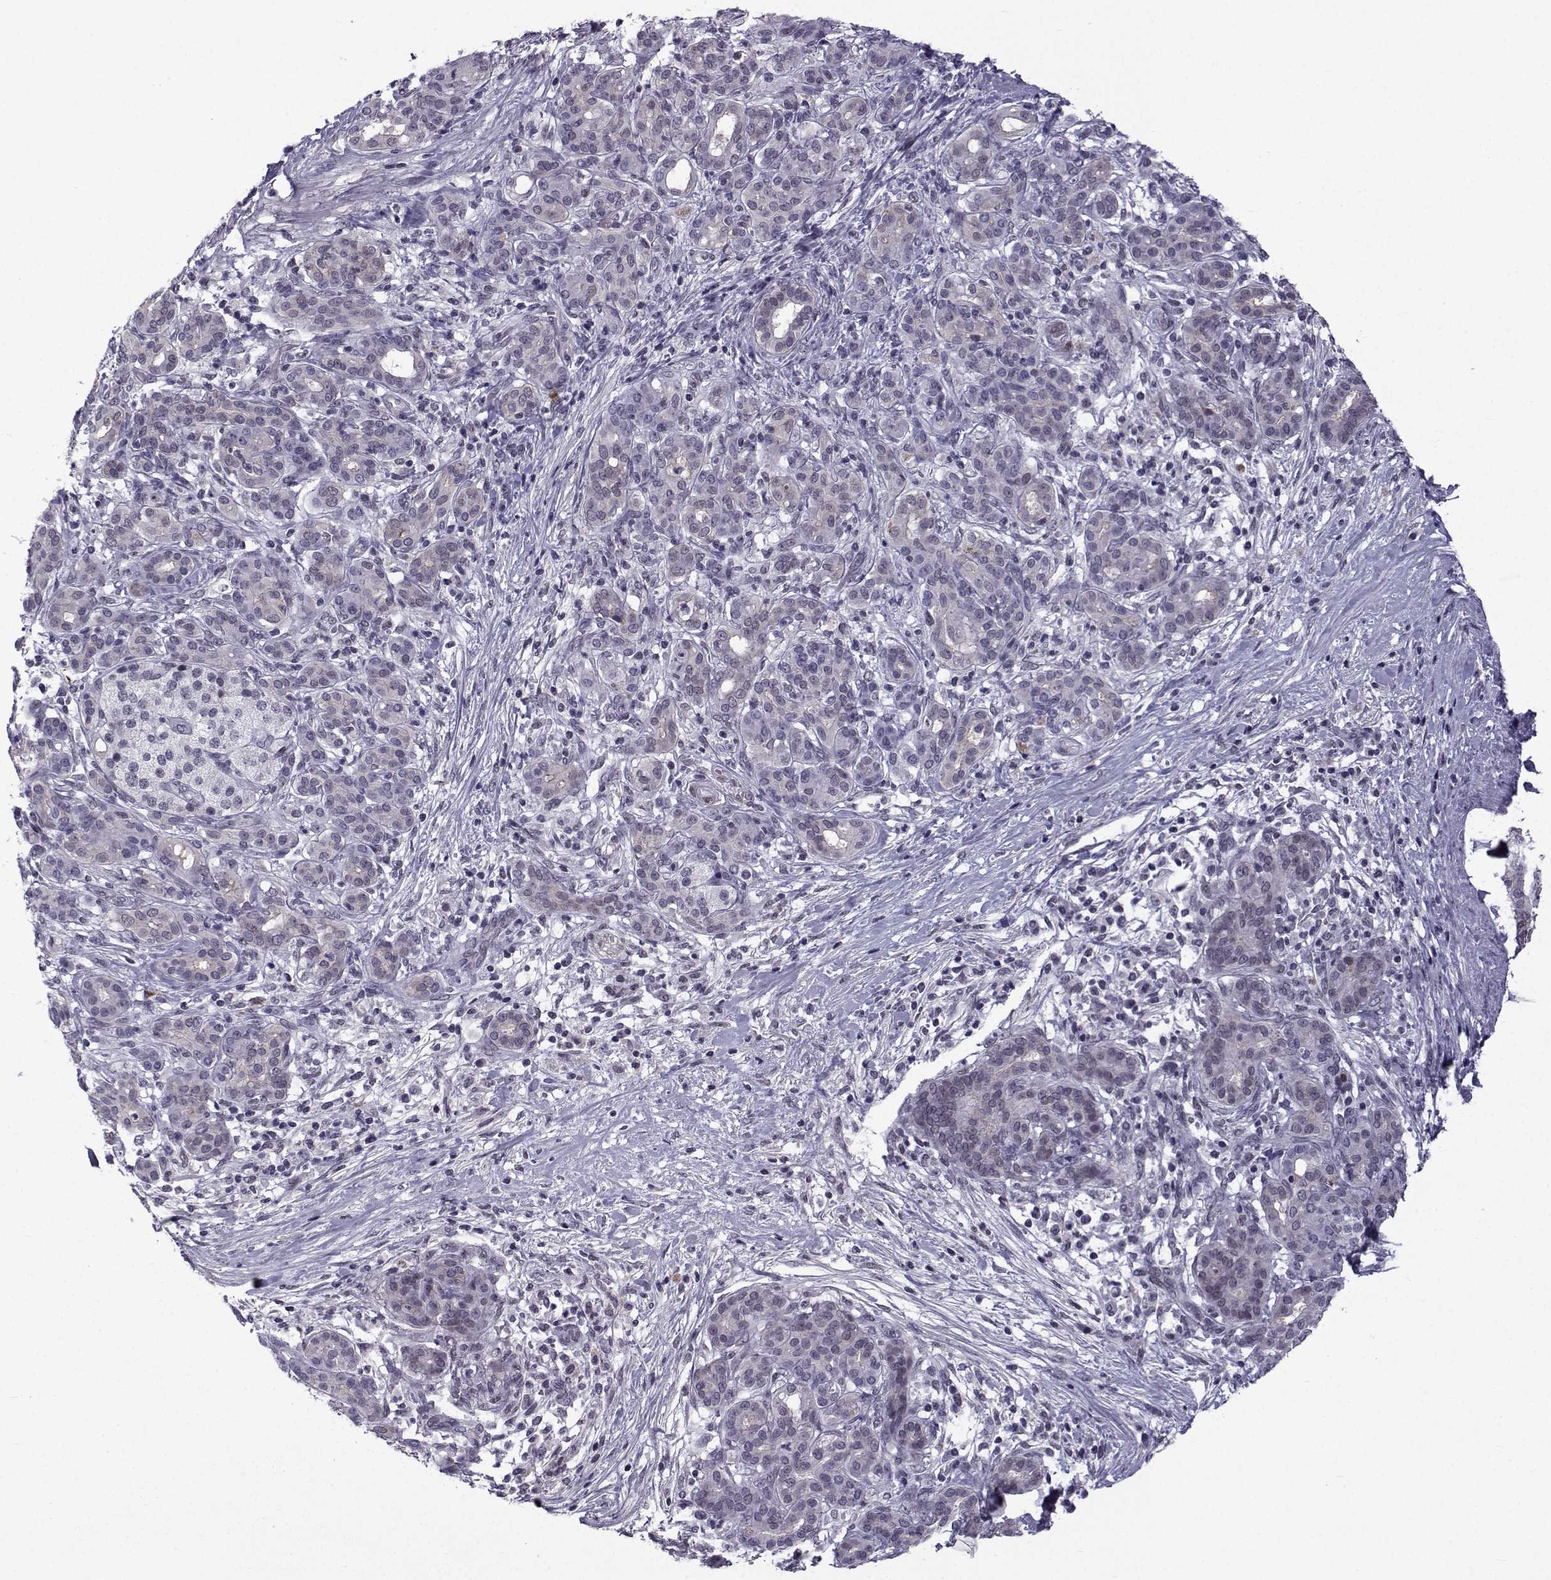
{"staining": {"intensity": "negative", "quantity": "none", "location": "none"}, "tissue": "pancreatic cancer", "cell_type": "Tumor cells", "image_type": "cancer", "snomed": [{"axis": "morphology", "description": "Adenocarcinoma, NOS"}, {"axis": "topography", "description": "Pancreas"}], "caption": "A histopathology image of human adenocarcinoma (pancreatic) is negative for staining in tumor cells.", "gene": "RBM24", "patient": {"sex": "male", "age": 44}}